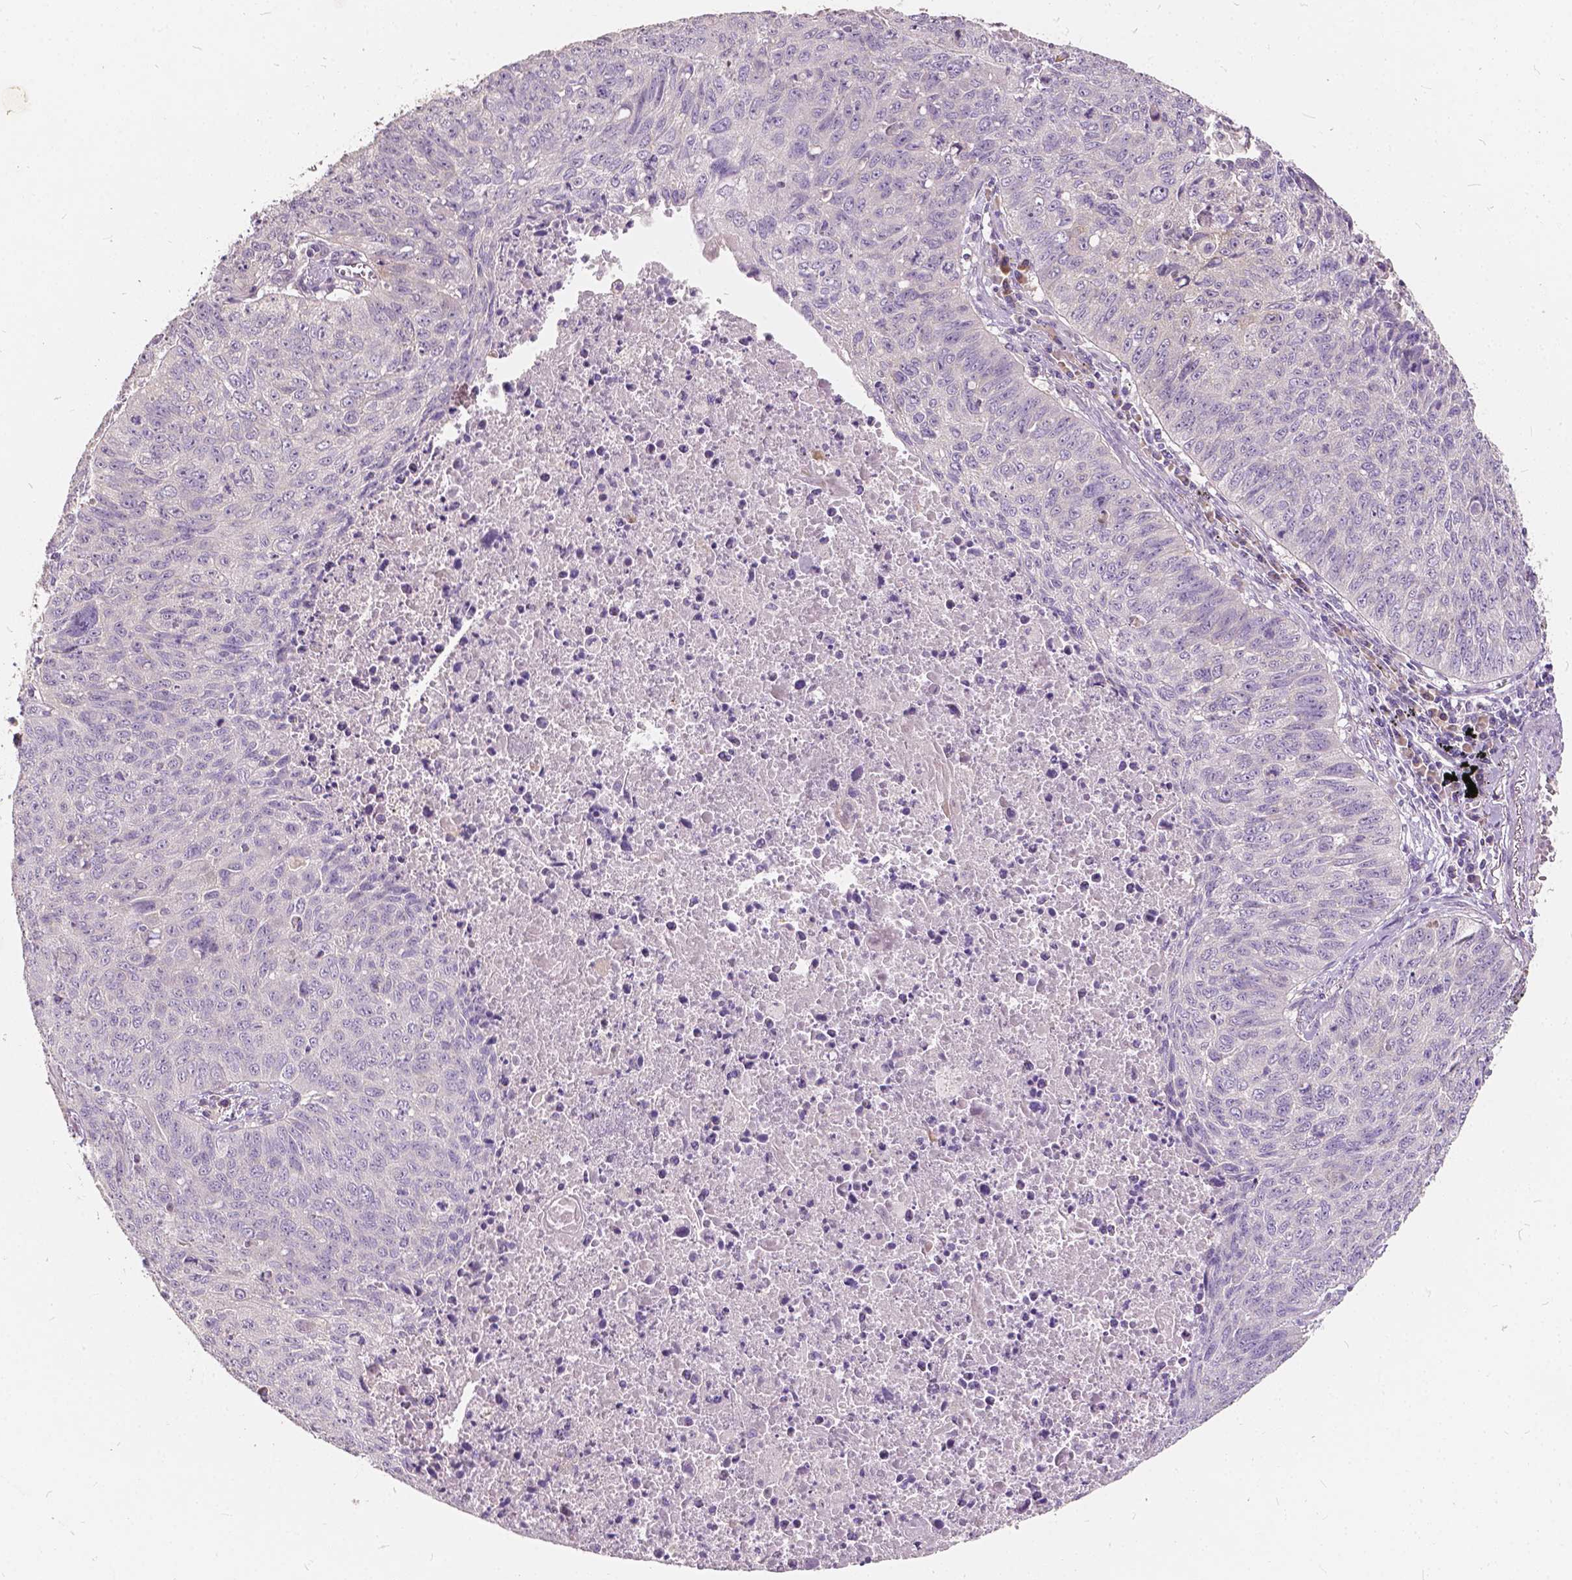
{"staining": {"intensity": "negative", "quantity": "none", "location": "none"}, "tissue": "lung cancer", "cell_type": "Tumor cells", "image_type": "cancer", "snomed": [{"axis": "morphology", "description": "Normal morphology"}, {"axis": "morphology", "description": "Aneuploidy"}, {"axis": "morphology", "description": "Squamous cell carcinoma, NOS"}, {"axis": "topography", "description": "Lymph node"}, {"axis": "topography", "description": "Lung"}], "caption": "Immunohistochemistry image of lung cancer stained for a protein (brown), which exhibits no staining in tumor cells.", "gene": "SLC7A8", "patient": {"sex": "female", "age": 76}}